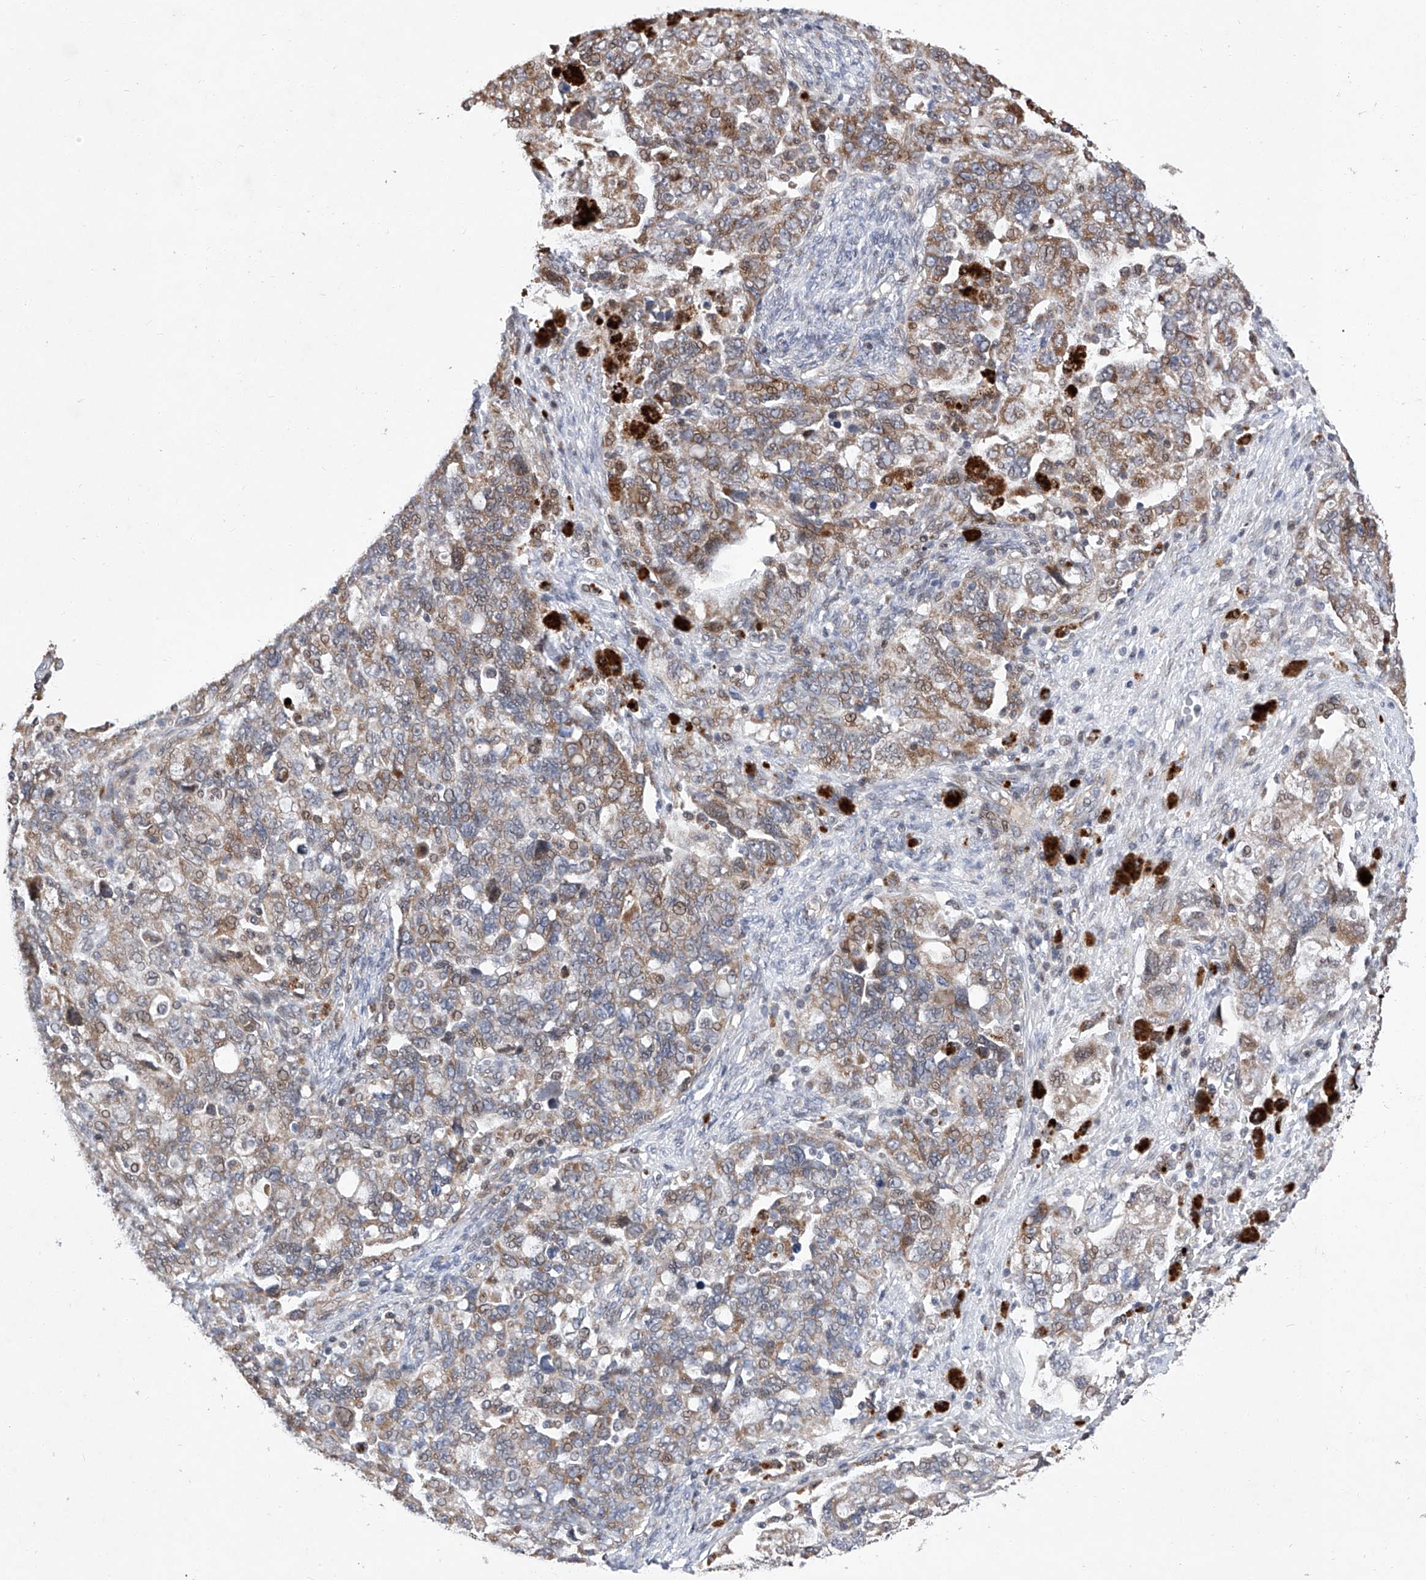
{"staining": {"intensity": "weak", "quantity": ">75%", "location": "cytoplasmic/membranous"}, "tissue": "ovarian cancer", "cell_type": "Tumor cells", "image_type": "cancer", "snomed": [{"axis": "morphology", "description": "Carcinoma, NOS"}, {"axis": "morphology", "description": "Cystadenocarcinoma, serous, NOS"}, {"axis": "topography", "description": "Ovary"}], "caption": "Immunohistochemical staining of ovarian cancer shows low levels of weak cytoplasmic/membranous protein positivity in about >75% of tumor cells.", "gene": "FARP2", "patient": {"sex": "female", "age": 69}}